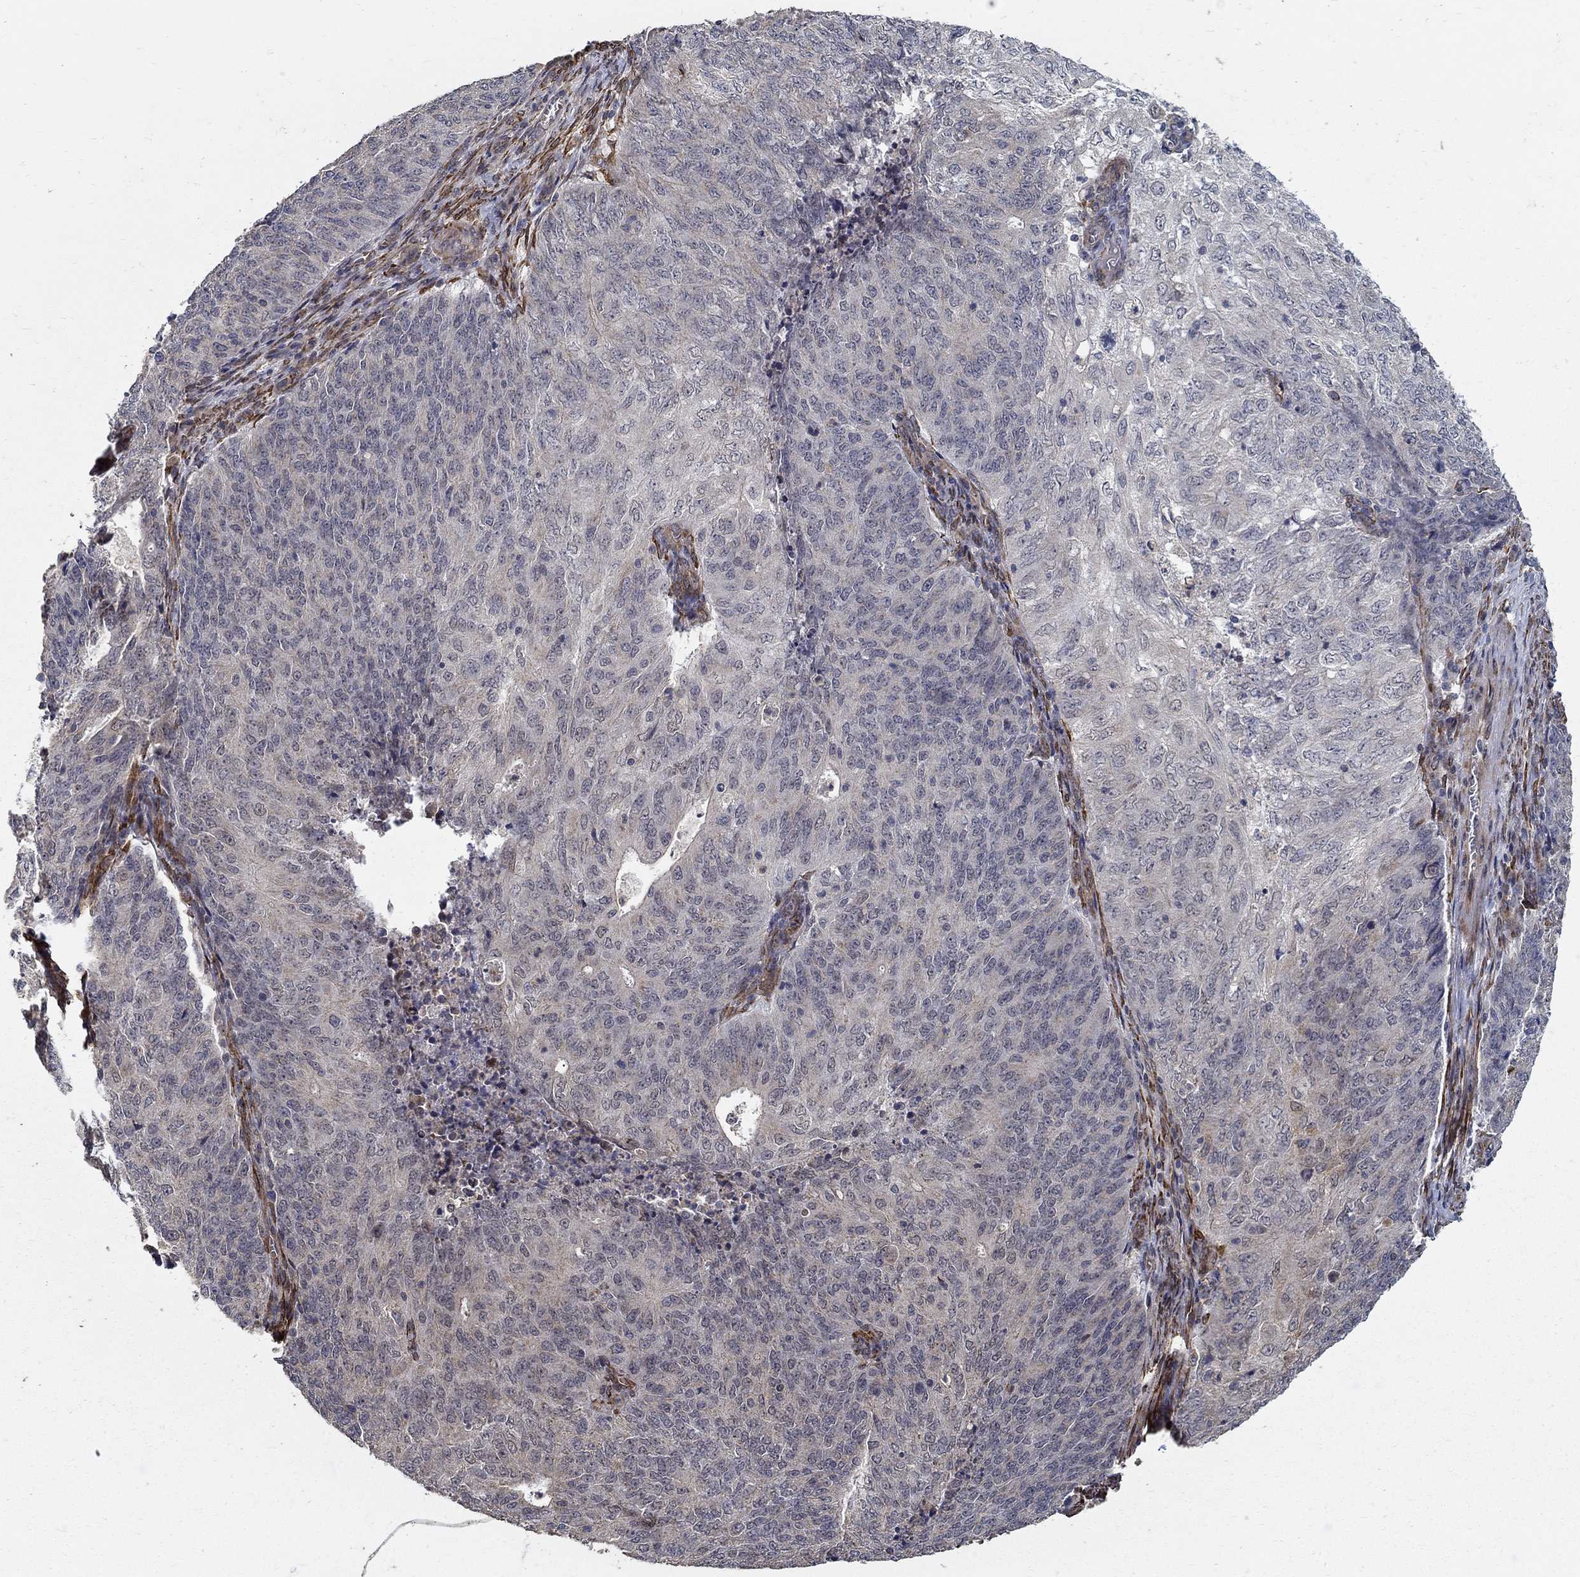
{"staining": {"intensity": "negative", "quantity": "none", "location": "none"}, "tissue": "endometrial cancer", "cell_type": "Tumor cells", "image_type": "cancer", "snomed": [{"axis": "morphology", "description": "Adenocarcinoma, NOS"}, {"axis": "topography", "description": "Endometrium"}], "caption": "Immunohistochemical staining of human endometrial cancer (adenocarcinoma) displays no significant staining in tumor cells.", "gene": "ZNF594", "patient": {"sex": "female", "age": 82}}